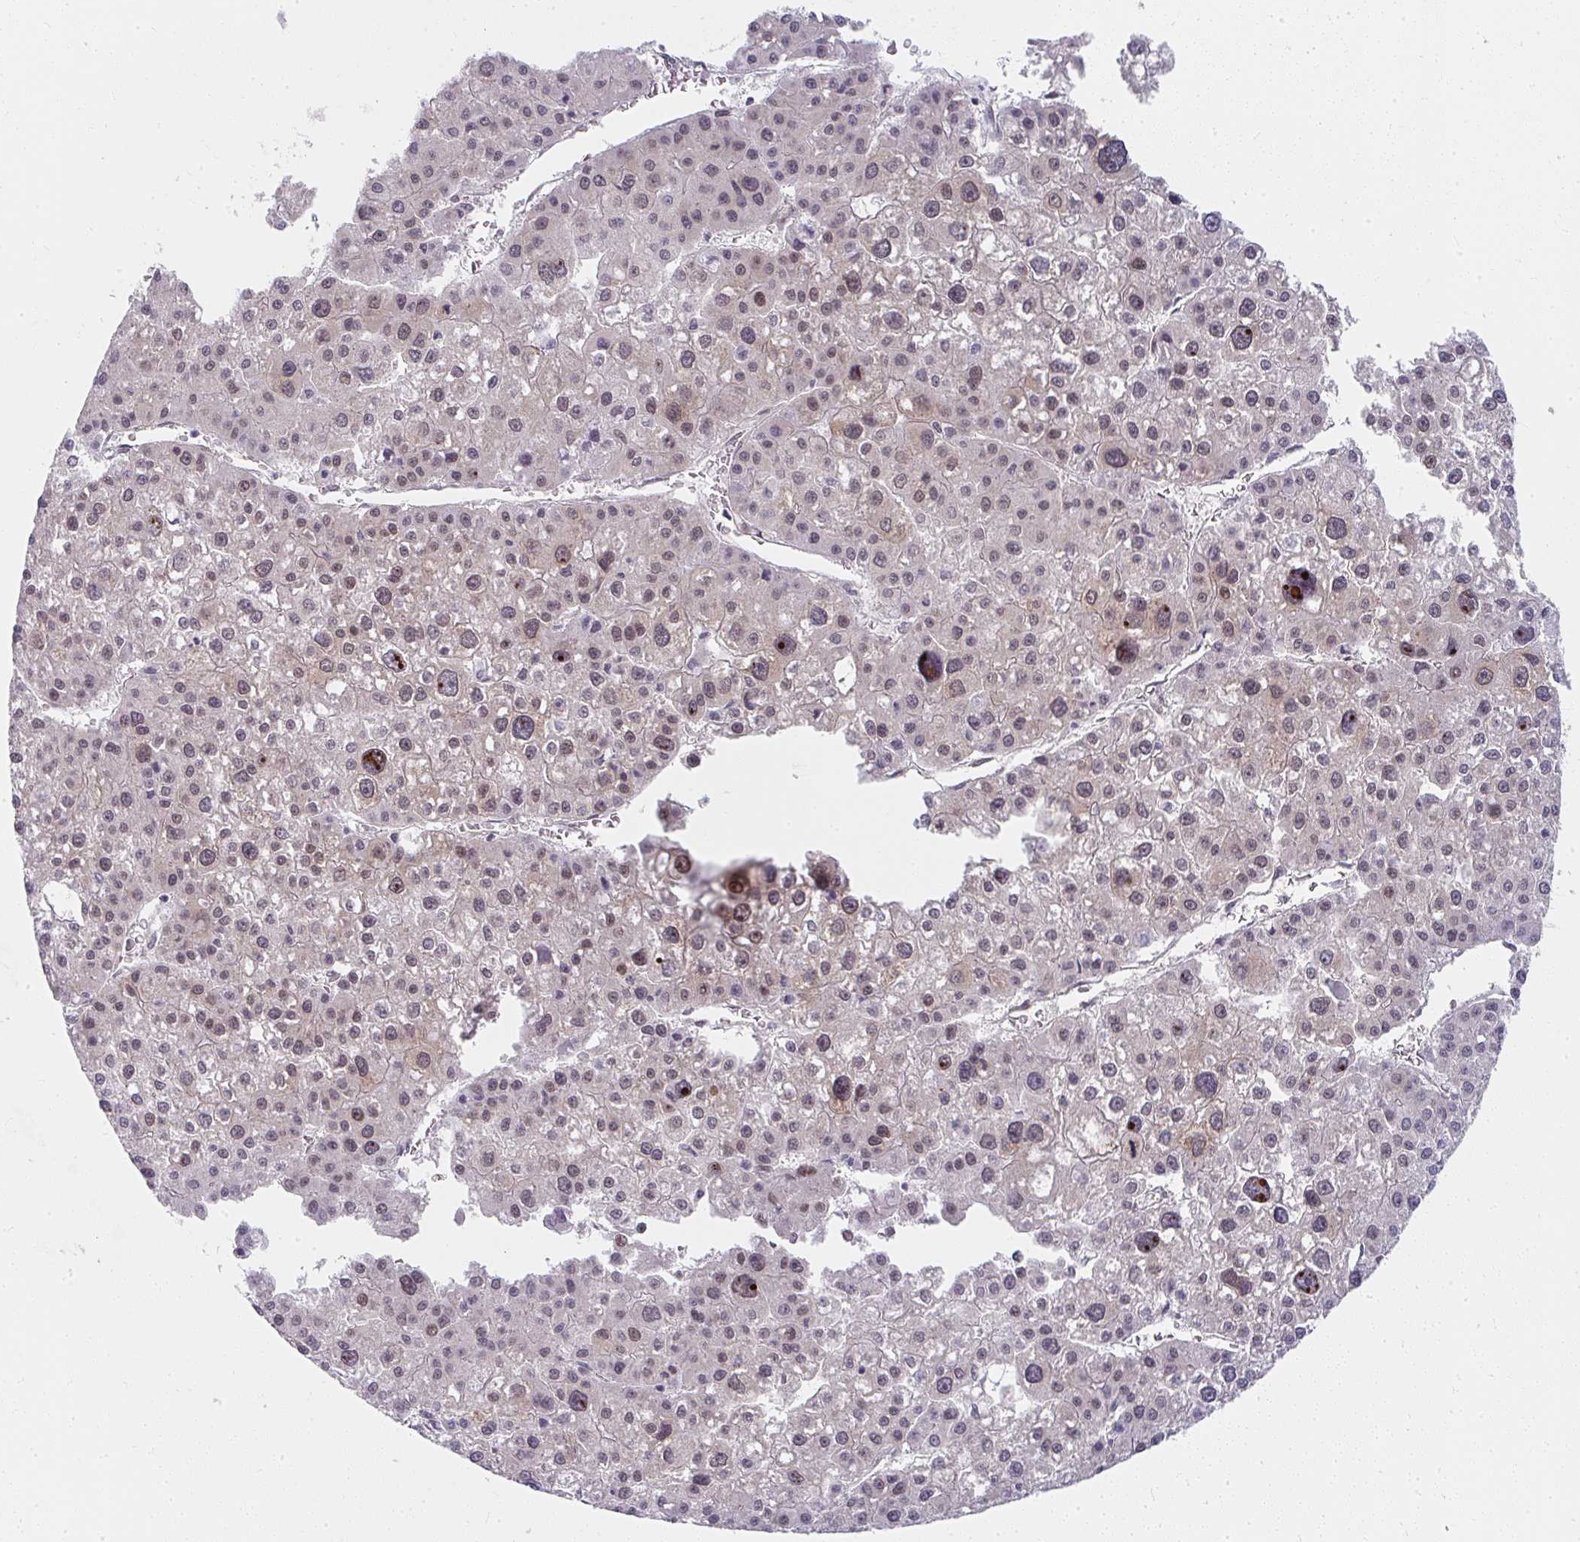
{"staining": {"intensity": "moderate", "quantity": "<25%", "location": "nuclear"}, "tissue": "liver cancer", "cell_type": "Tumor cells", "image_type": "cancer", "snomed": [{"axis": "morphology", "description": "Carcinoma, Hepatocellular, NOS"}, {"axis": "topography", "description": "Liver"}], "caption": "About <25% of tumor cells in human liver cancer (hepatocellular carcinoma) demonstrate moderate nuclear protein positivity as visualized by brown immunohistochemical staining.", "gene": "SYNCRIP", "patient": {"sex": "male", "age": 73}}